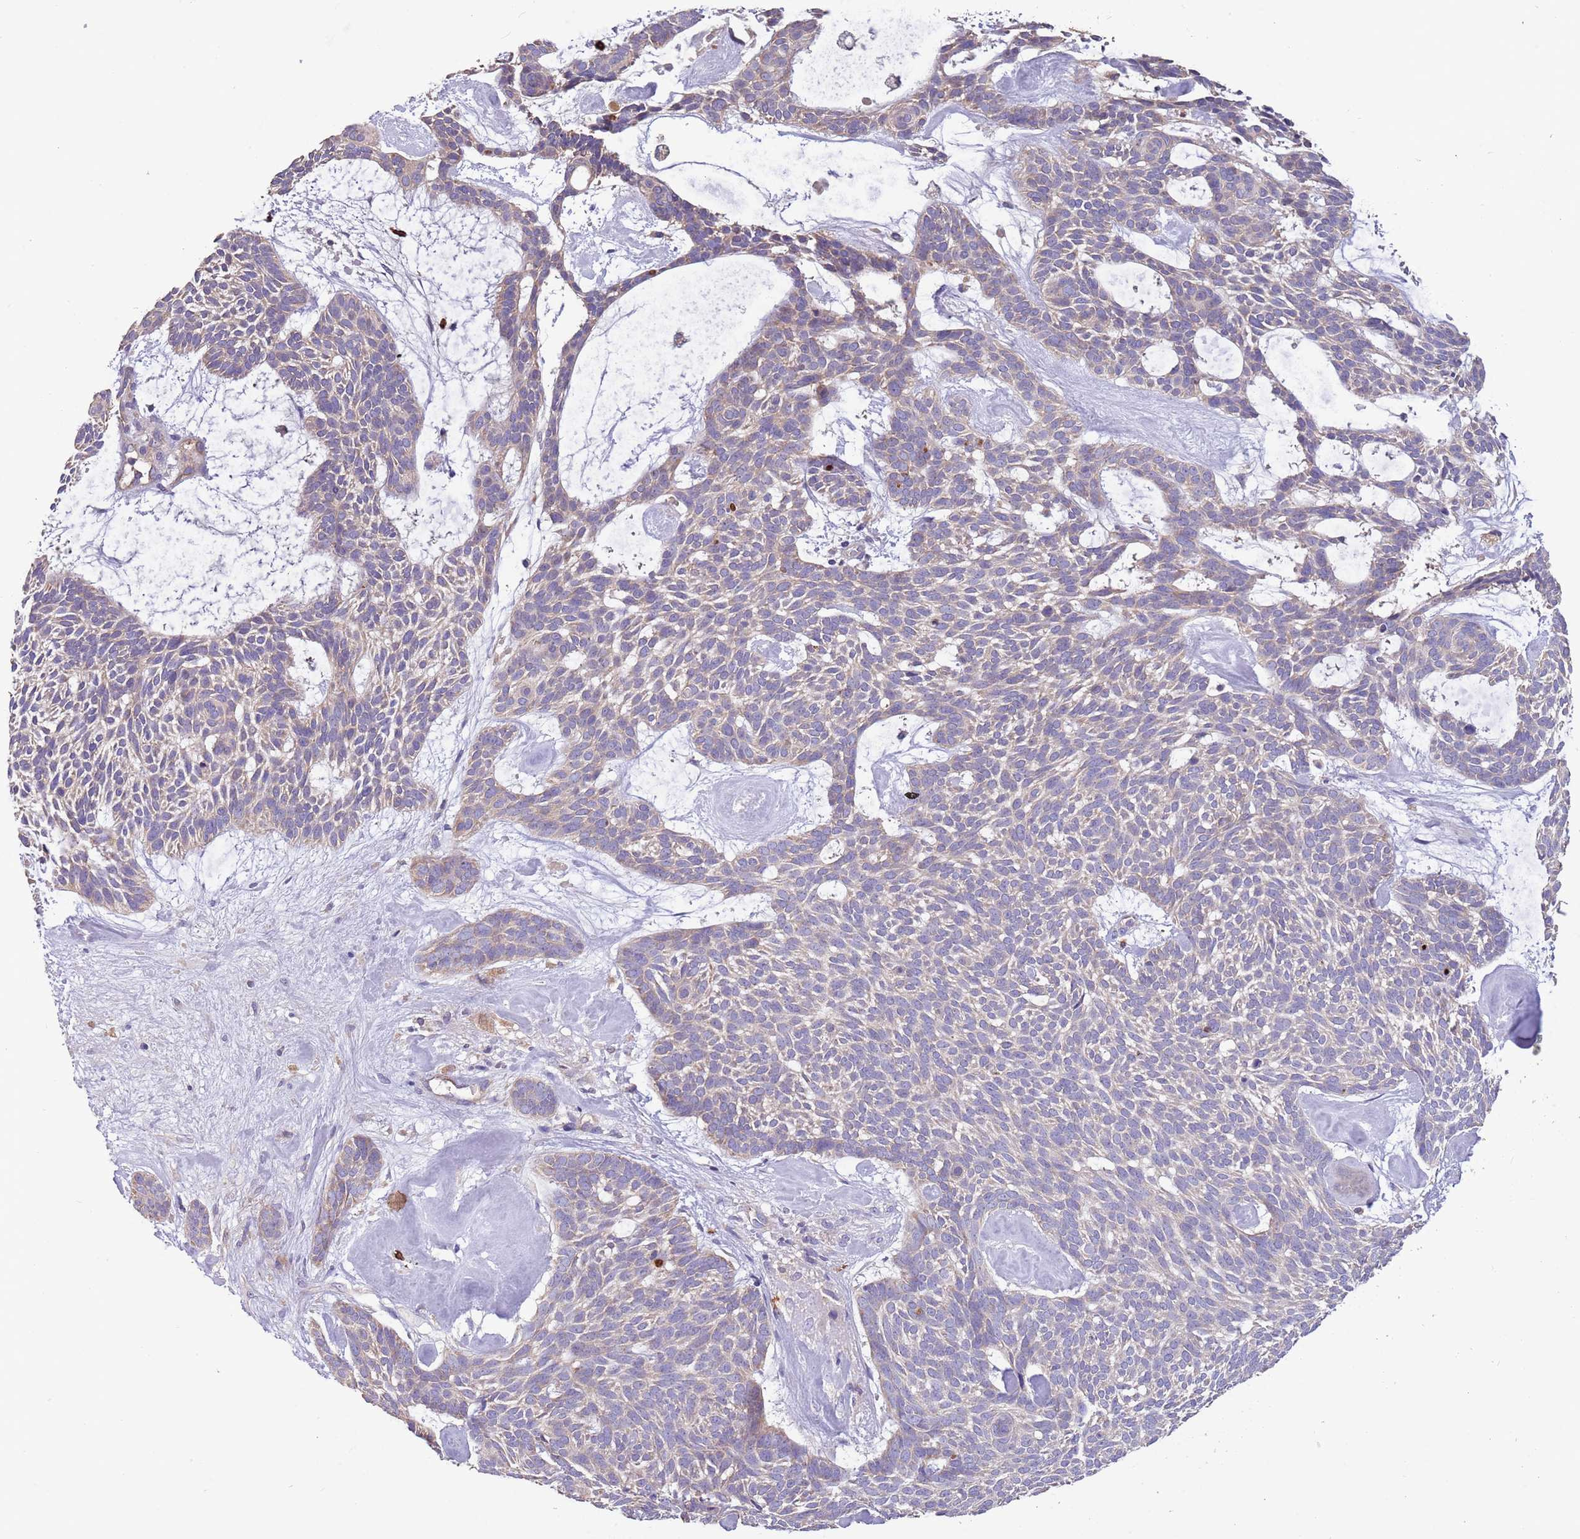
{"staining": {"intensity": "negative", "quantity": "none", "location": "none"}, "tissue": "skin cancer", "cell_type": "Tumor cells", "image_type": "cancer", "snomed": [{"axis": "morphology", "description": "Basal cell carcinoma"}, {"axis": "topography", "description": "Skin"}], "caption": "Immunohistochemistry (IHC) of human skin cancer exhibits no positivity in tumor cells.", "gene": "TRMO", "patient": {"sex": "male", "age": 61}}